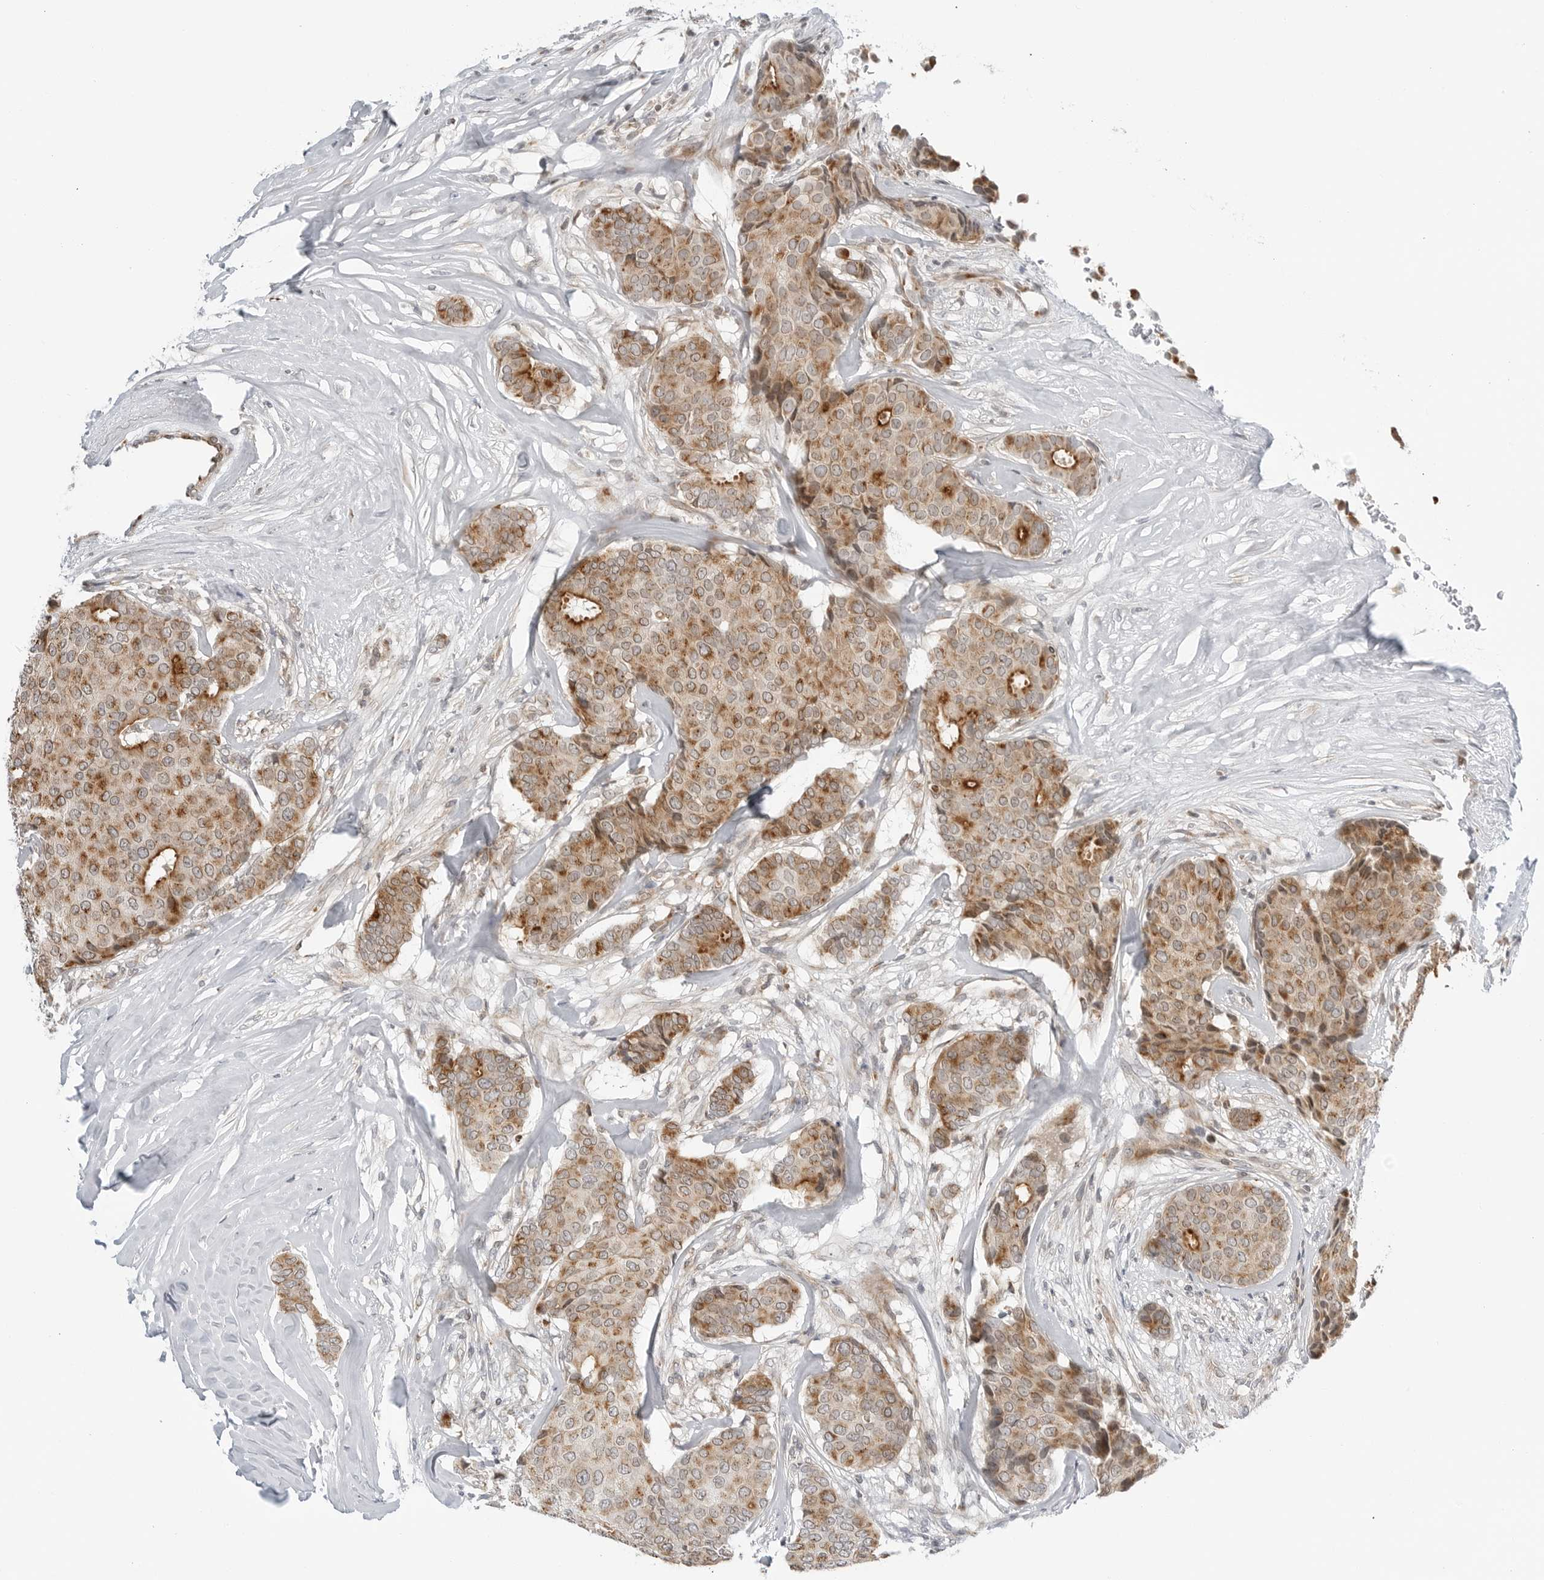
{"staining": {"intensity": "moderate", "quantity": ">75%", "location": "cytoplasmic/membranous"}, "tissue": "breast cancer", "cell_type": "Tumor cells", "image_type": "cancer", "snomed": [{"axis": "morphology", "description": "Duct carcinoma"}, {"axis": "topography", "description": "Breast"}], "caption": "Breast cancer stained for a protein (brown) reveals moderate cytoplasmic/membranous positive positivity in about >75% of tumor cells.", "gene": "PEX2", "patient": {"sex": "female", "age": 75}}